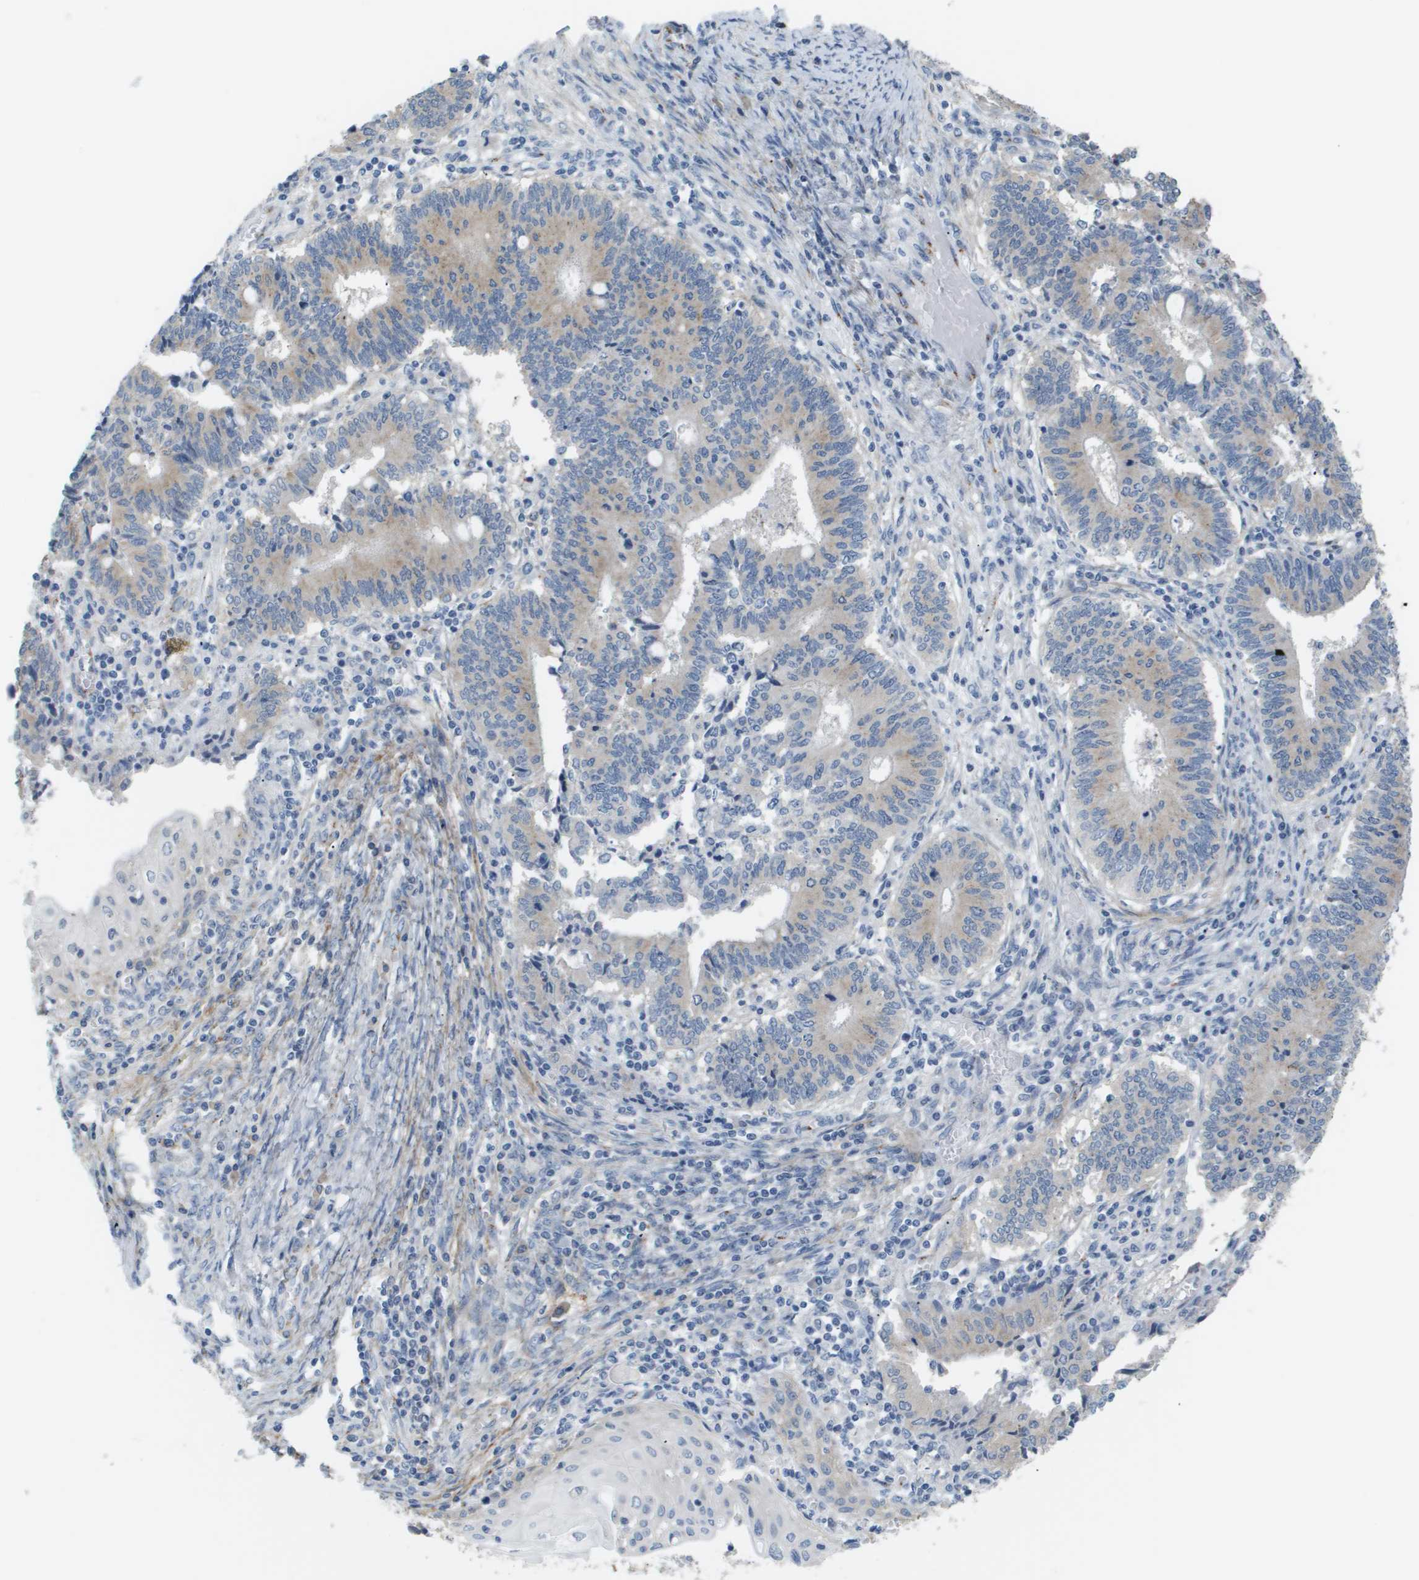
{"staining": {"intensity": "weak", "quantity": "<25%", "location": "cytoplasmic/membranous"}, "tissue": "cervical cancer", "cell_type": "Tumor cells", "image_type": "cancer", "snomed": [{"axis": "morphology", "description": "Adenocarcinoma, NOS"}, {"axis": "topography", "description": "Cervix"}], "caption": "A photomicrograph of adenocarcinoma (cervical) stained for a protein displays no brown staining in tumor cells.", "gene": "OTUD5", "patient": {"sex": "female", "age": 44}}